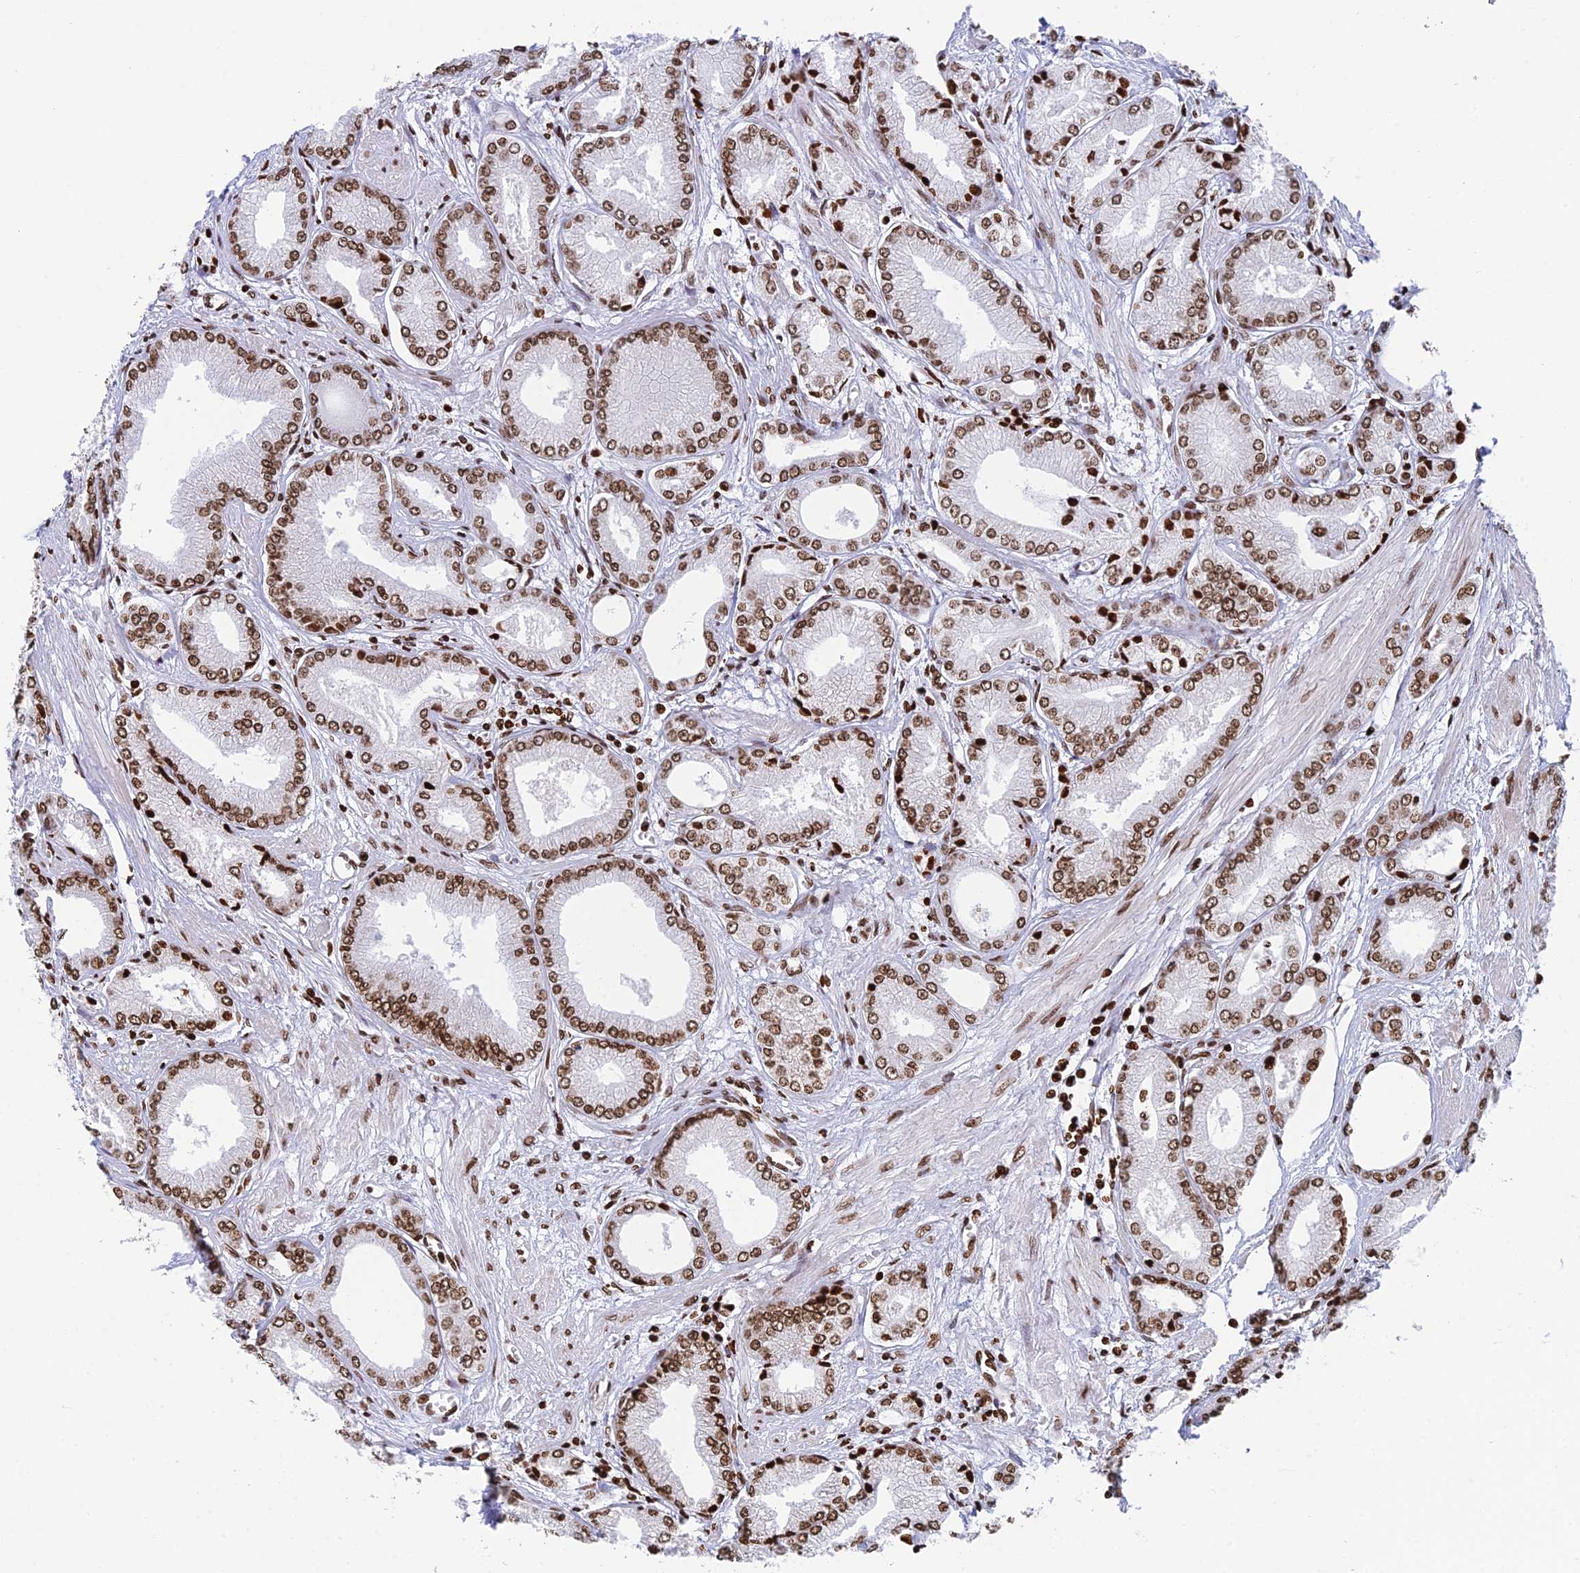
{"staining": {"intensity": "moderate", "quantity": ">75%", "location": "nuclear"}, "tissue": "prostate cancer", "cell_type": "Tumor cells", "image_type": "cancer", "snomed": [{"axis": "morphology", "description": "Adenocarcinoma, Low grade"}, {"axis": "topography", "description": "Prostate"}], "caption": "A micrograph showing moderate nuclear positivity in approximately >75% of tumor cells in prostate cancer, as visualized by brown immunohistochemical staining.", "gene": "RPAP1", "patient": {"sex": "male", "age": 60}}